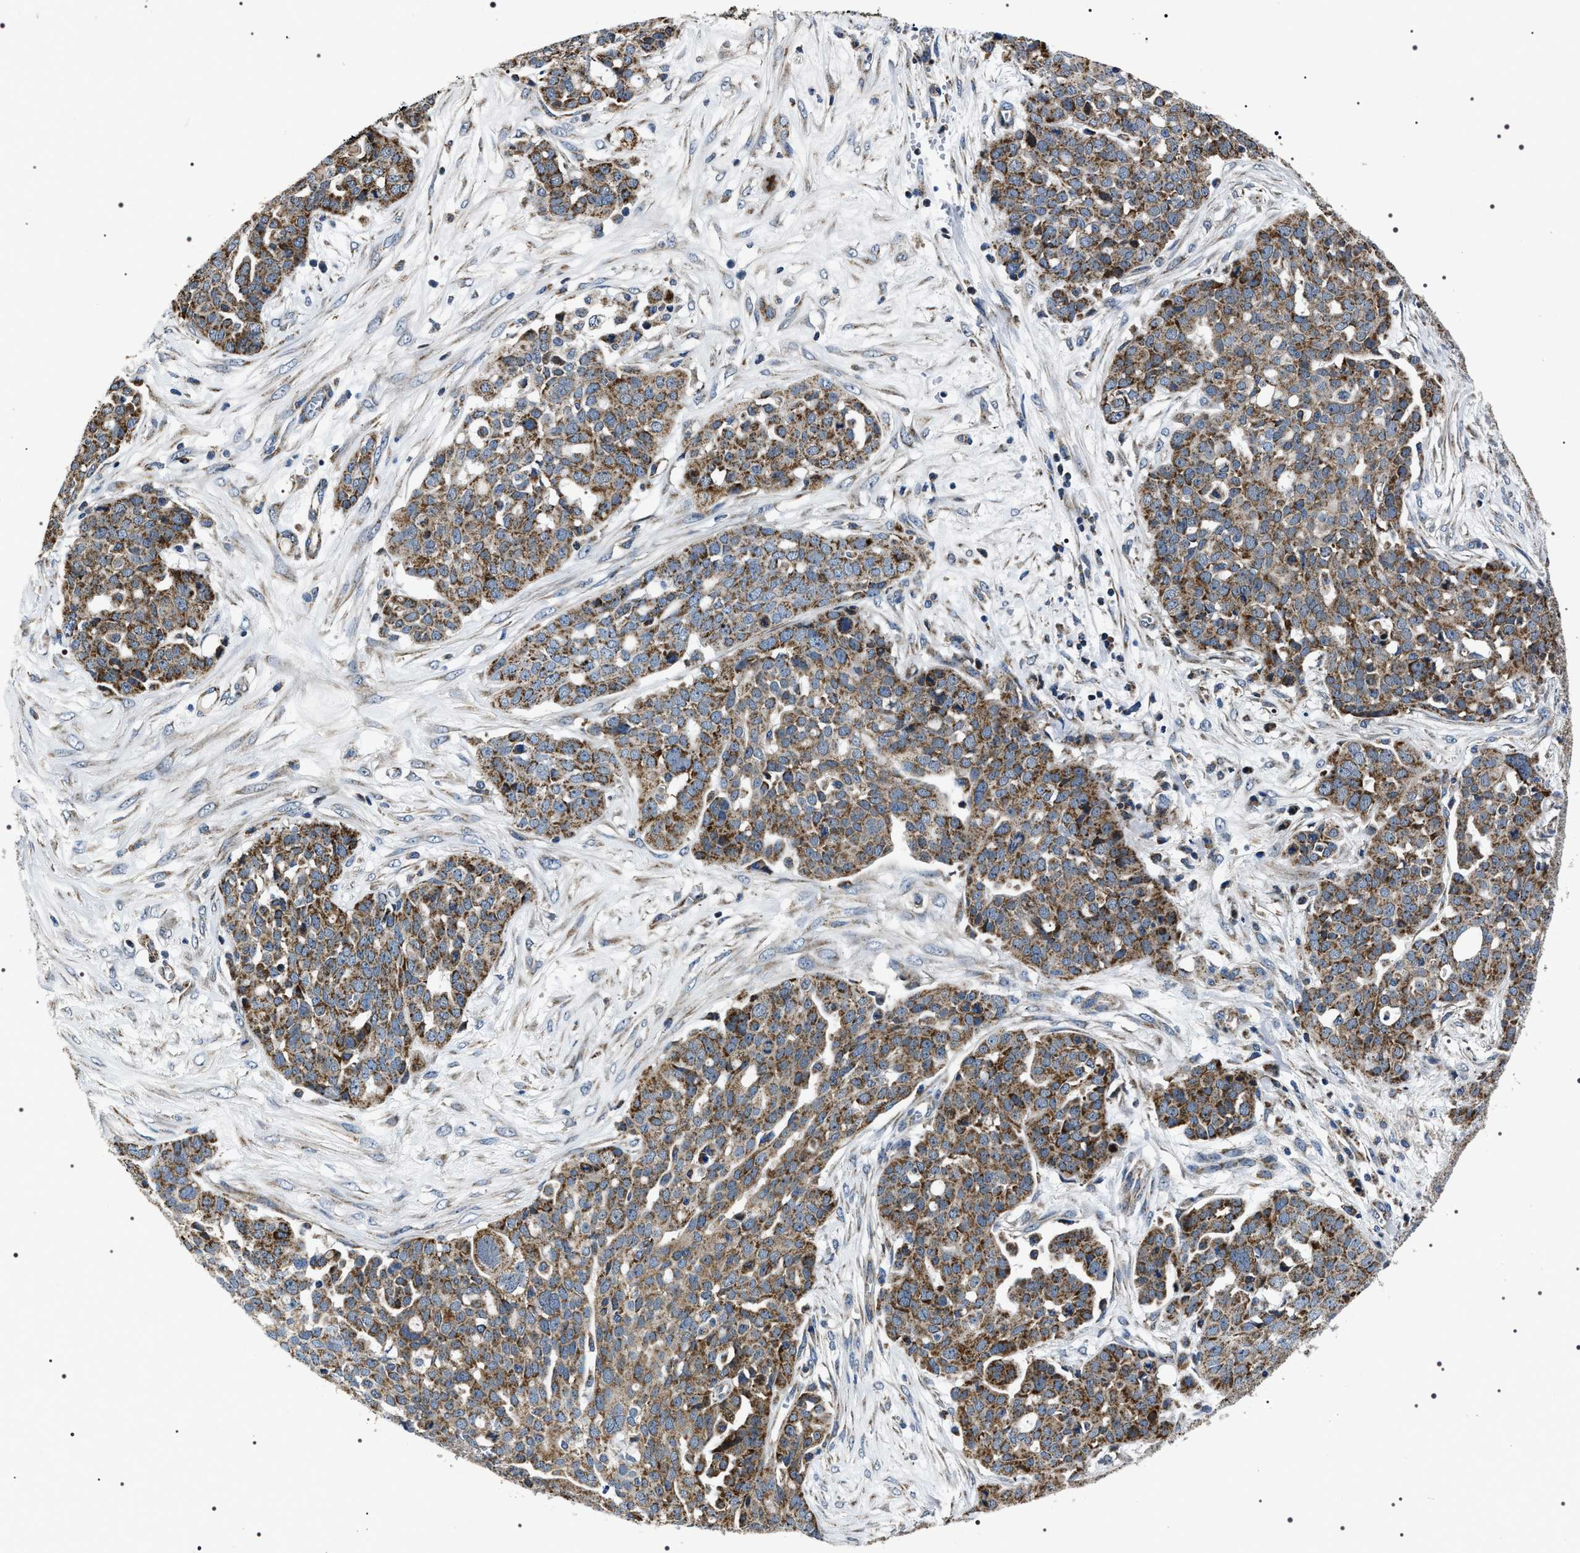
{"staining": {"intensity": "moderate", "quantity": ">75%", "location": "cytoplasmic/membranous"}, "tissue": "ovarian cancer", "cell_type": "Tumor cells", "image_type": "cancer", "snomed": [{"axis": "morphology", "description": "Cystadenocarcinoma, serous, NOS"}, {"axis": "topography", "description": "Soft tissue"}, {"axis": "topography", "description": "Ovary"}], "caption": "Ovarian cancer (serous cystadenocarcinoma) stained with DAB IHC reveals medium levels of moderate cytoplasmic/membranous positivity in about >75% of tumor cells.", "gene": "NTMT1", "patient": {"sex": "female", "age": 57}}